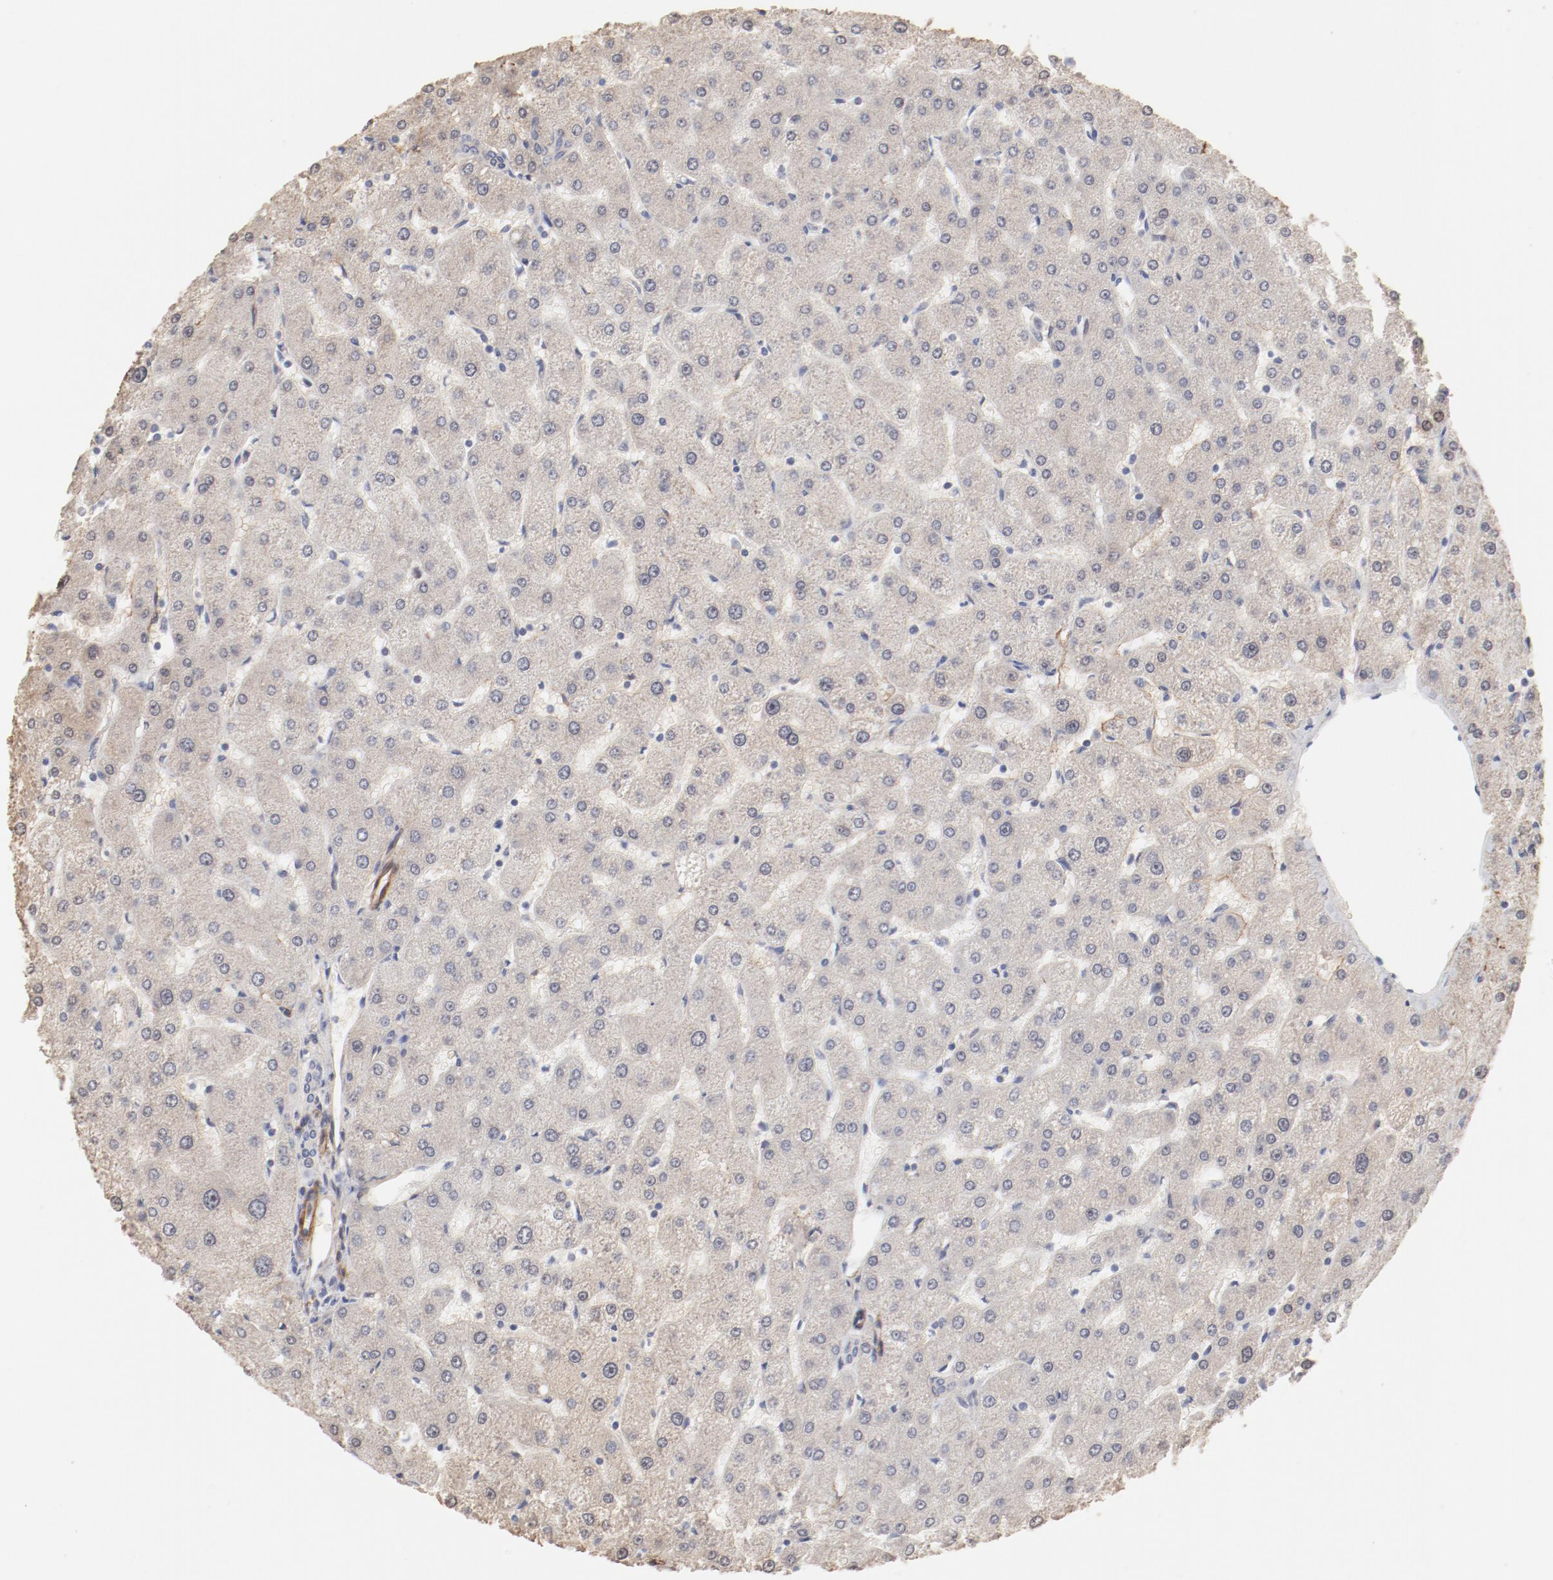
{"staining": {"intensity": "negative", "quantity": "none", "location": "none"}, "tissue": "liver", "cell_type": "Cholangiocytes", "image_type": "normal", "snomed": [{"axis": "morphology", "description": "Normal tissue, NOS"}, {"axis": "topography", "description": "Liver"}], "caption": "Liver stained for a protein using IHC shows no staining cholangiocytes.", "gene": "MAGED4B", "patient": {"sex": "male", "age": 67}}